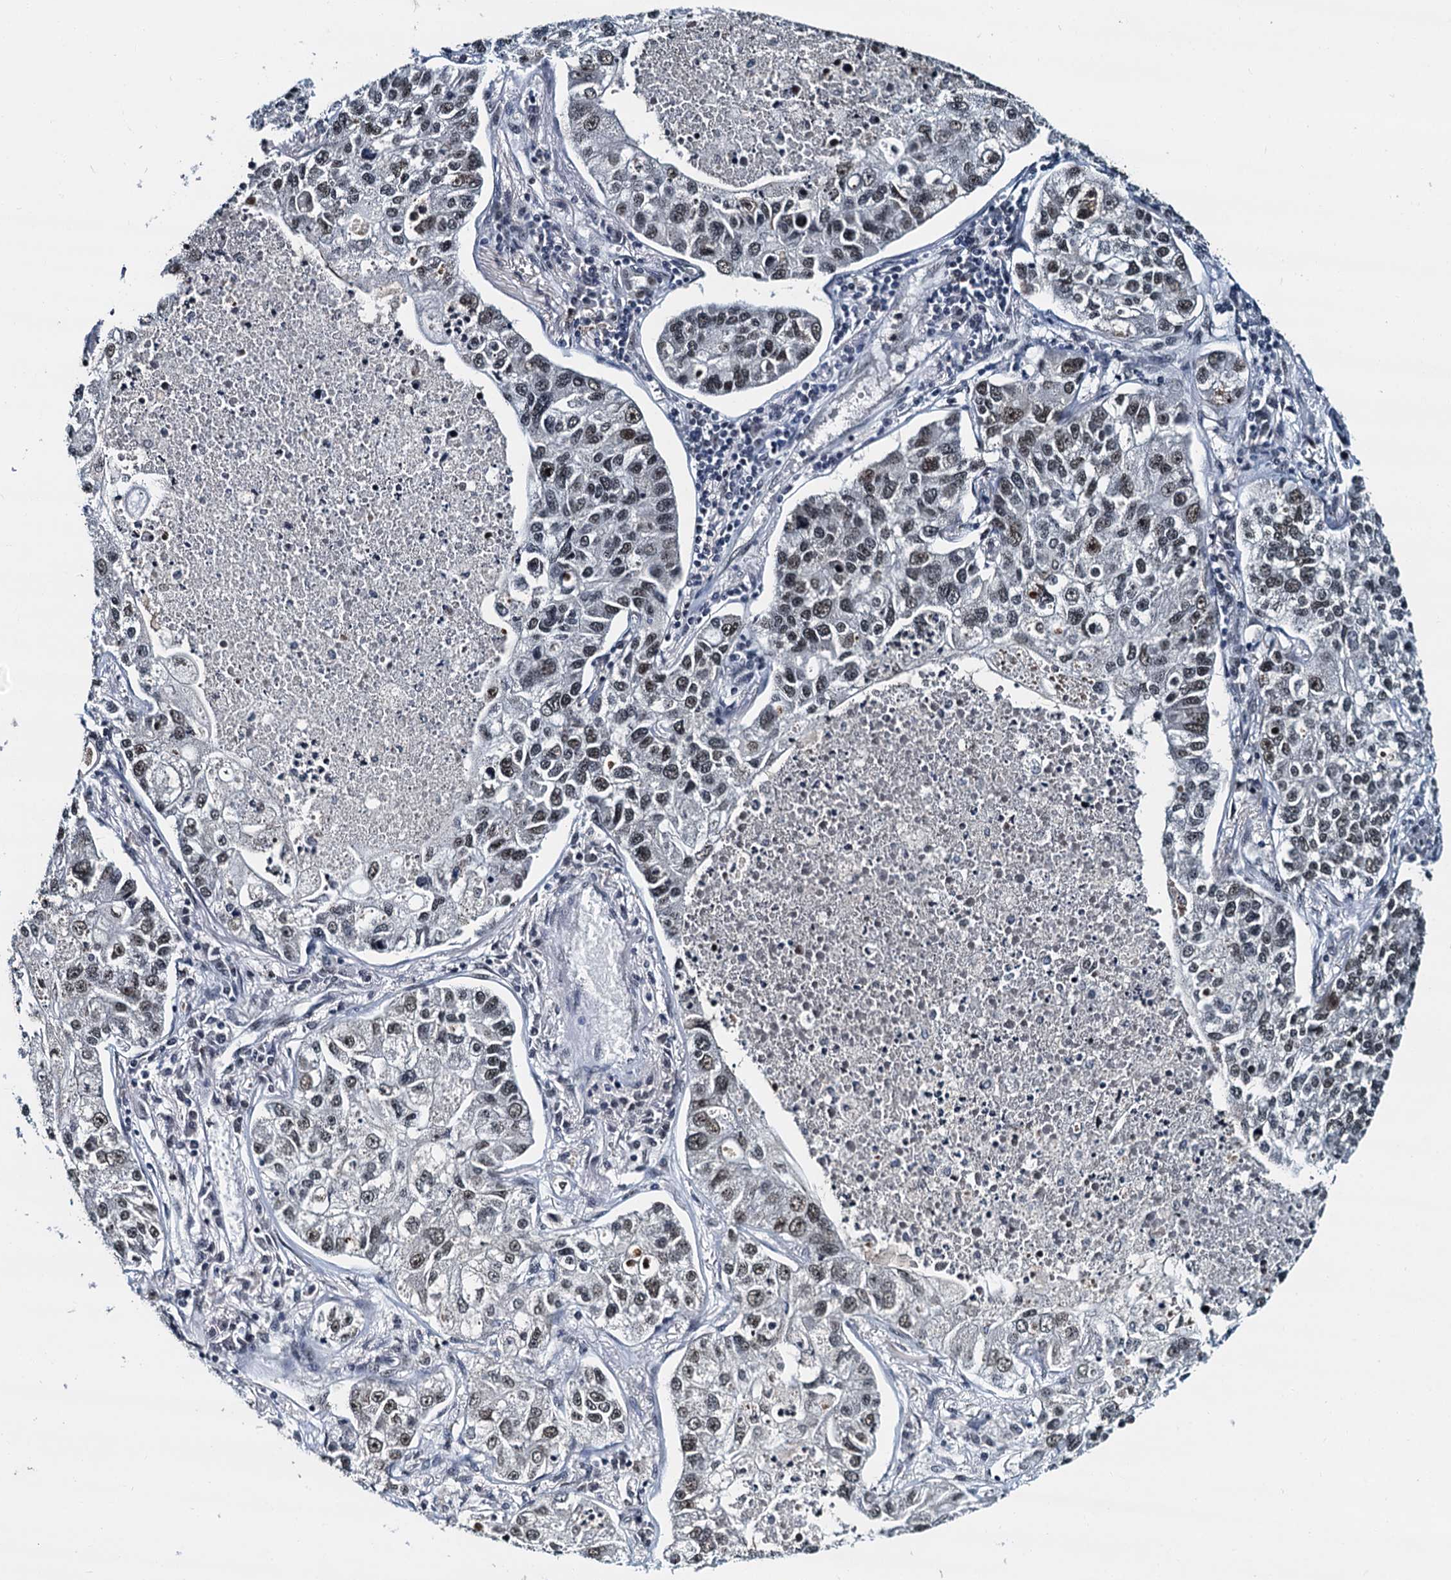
{"staining": {"intensity": "weak", "quantity": ">75%", "location": "nuclear"}, "tissue": "lung cancer", "cell_type": "Tumor cells", "image_type": "cancer", "snomed": [{"axis": "morphology", "description": "Adenocarcinoma, NOS"}, {"axis": "topography", "description": "Lung"}], "caption": "Human adenocarcinoma (lung) stained for a protein (brown) displays weak nuclear positive expression in approximately >75% of tumor cells.", "gene": "SNRPD1", "patient": {"sex": "male", "age": 49}}